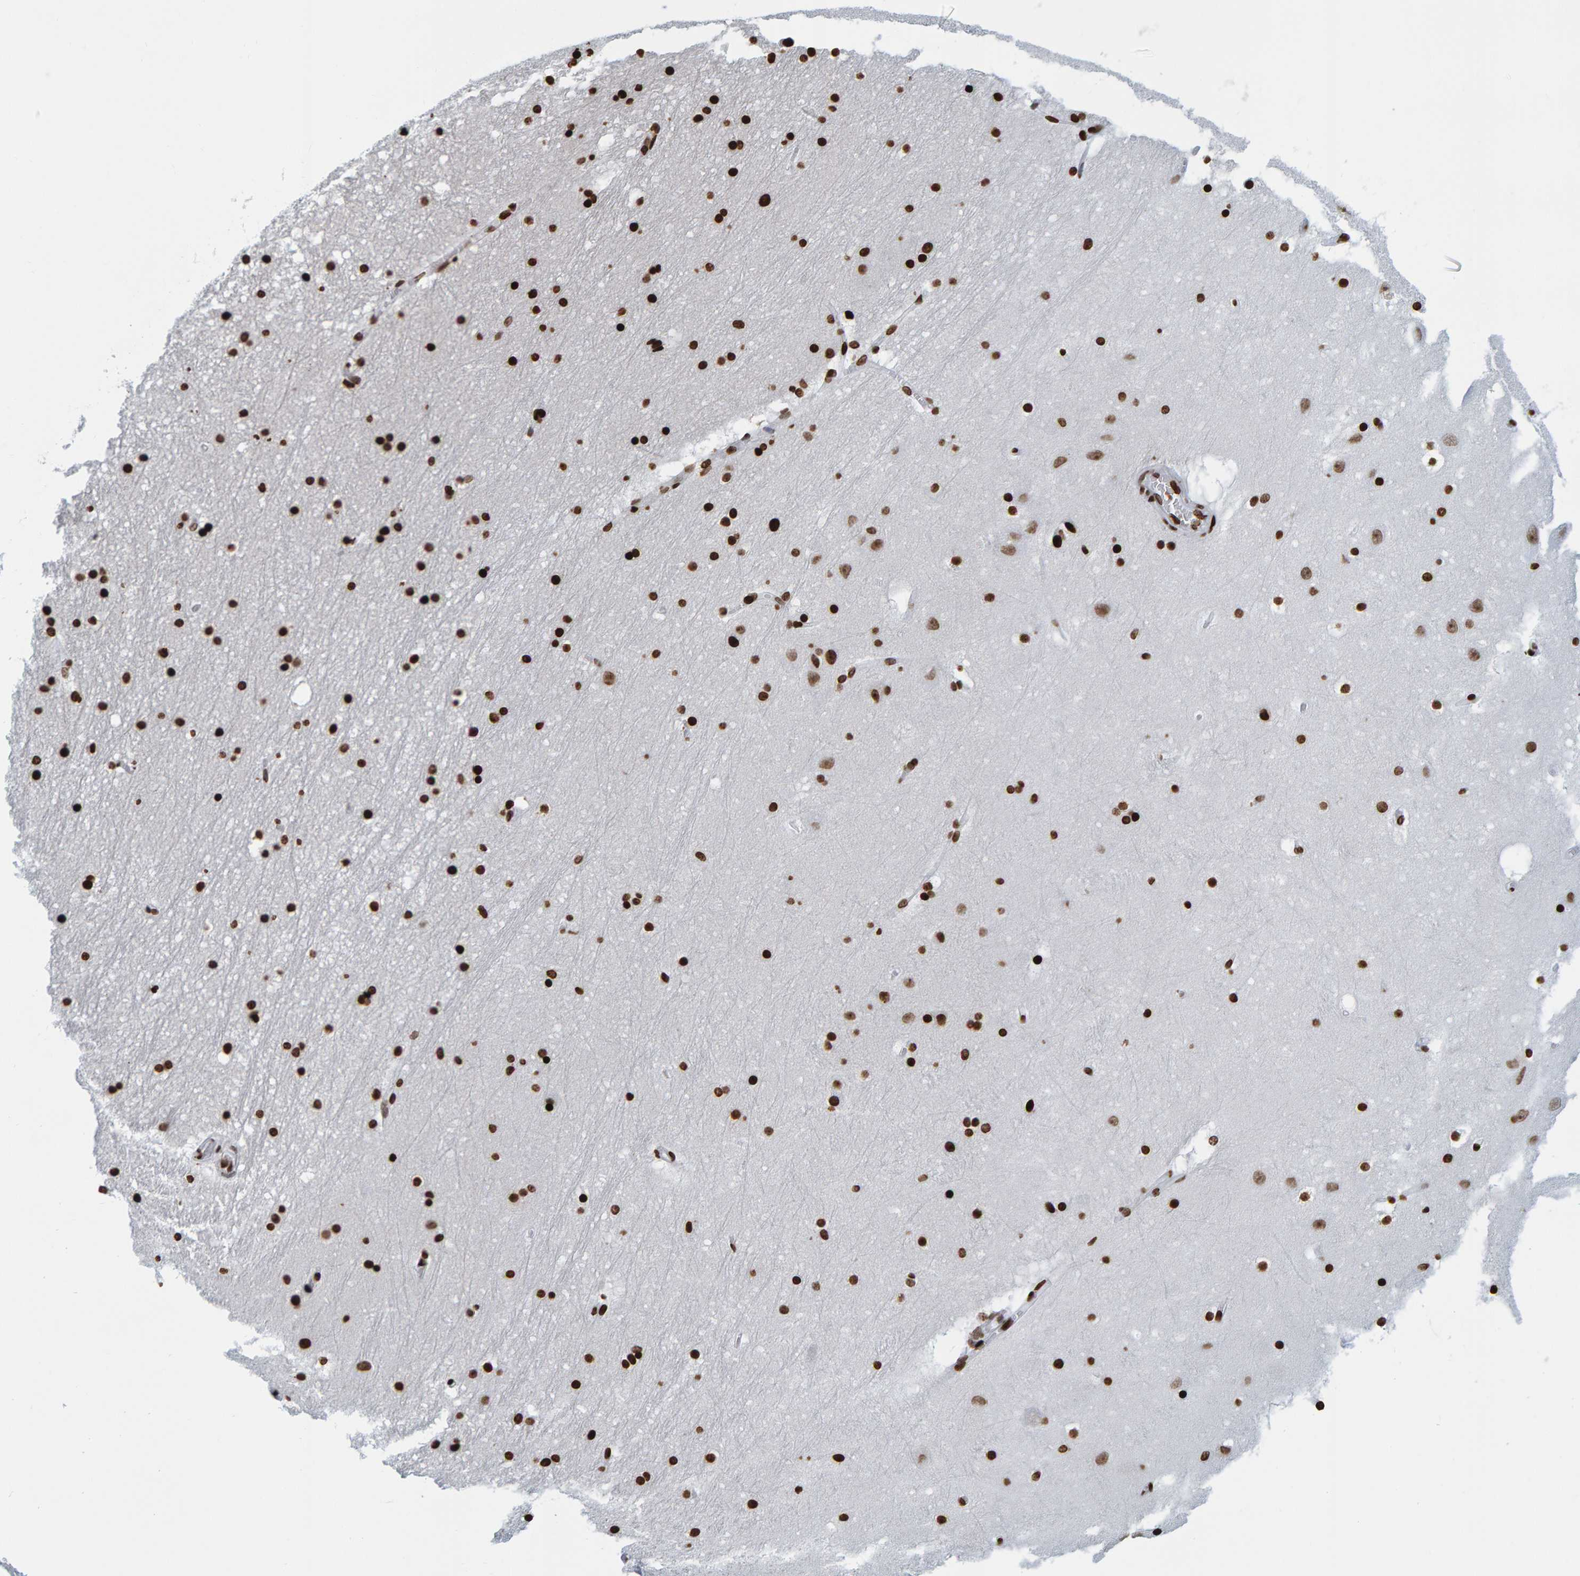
{"staining": {"intensity": "strong", "quantity": ">75%", "location": "nuclear"}, "tissue": "hippocampus", "cell_type": "Glial cells", "image_type": "normal", "snomed": [{"axis": "morphology", "description": "Normal tissue, NOS"}, {"axis": "topography", "description": "Hippocampus"}], "caption": "Protein expression by immunohistochemistry shows strong nuclear staining in approximately >75% of glial cells in benign hippocampus.", "gene": "BRF2", "patient": {"sex": "male", "age": 45}}